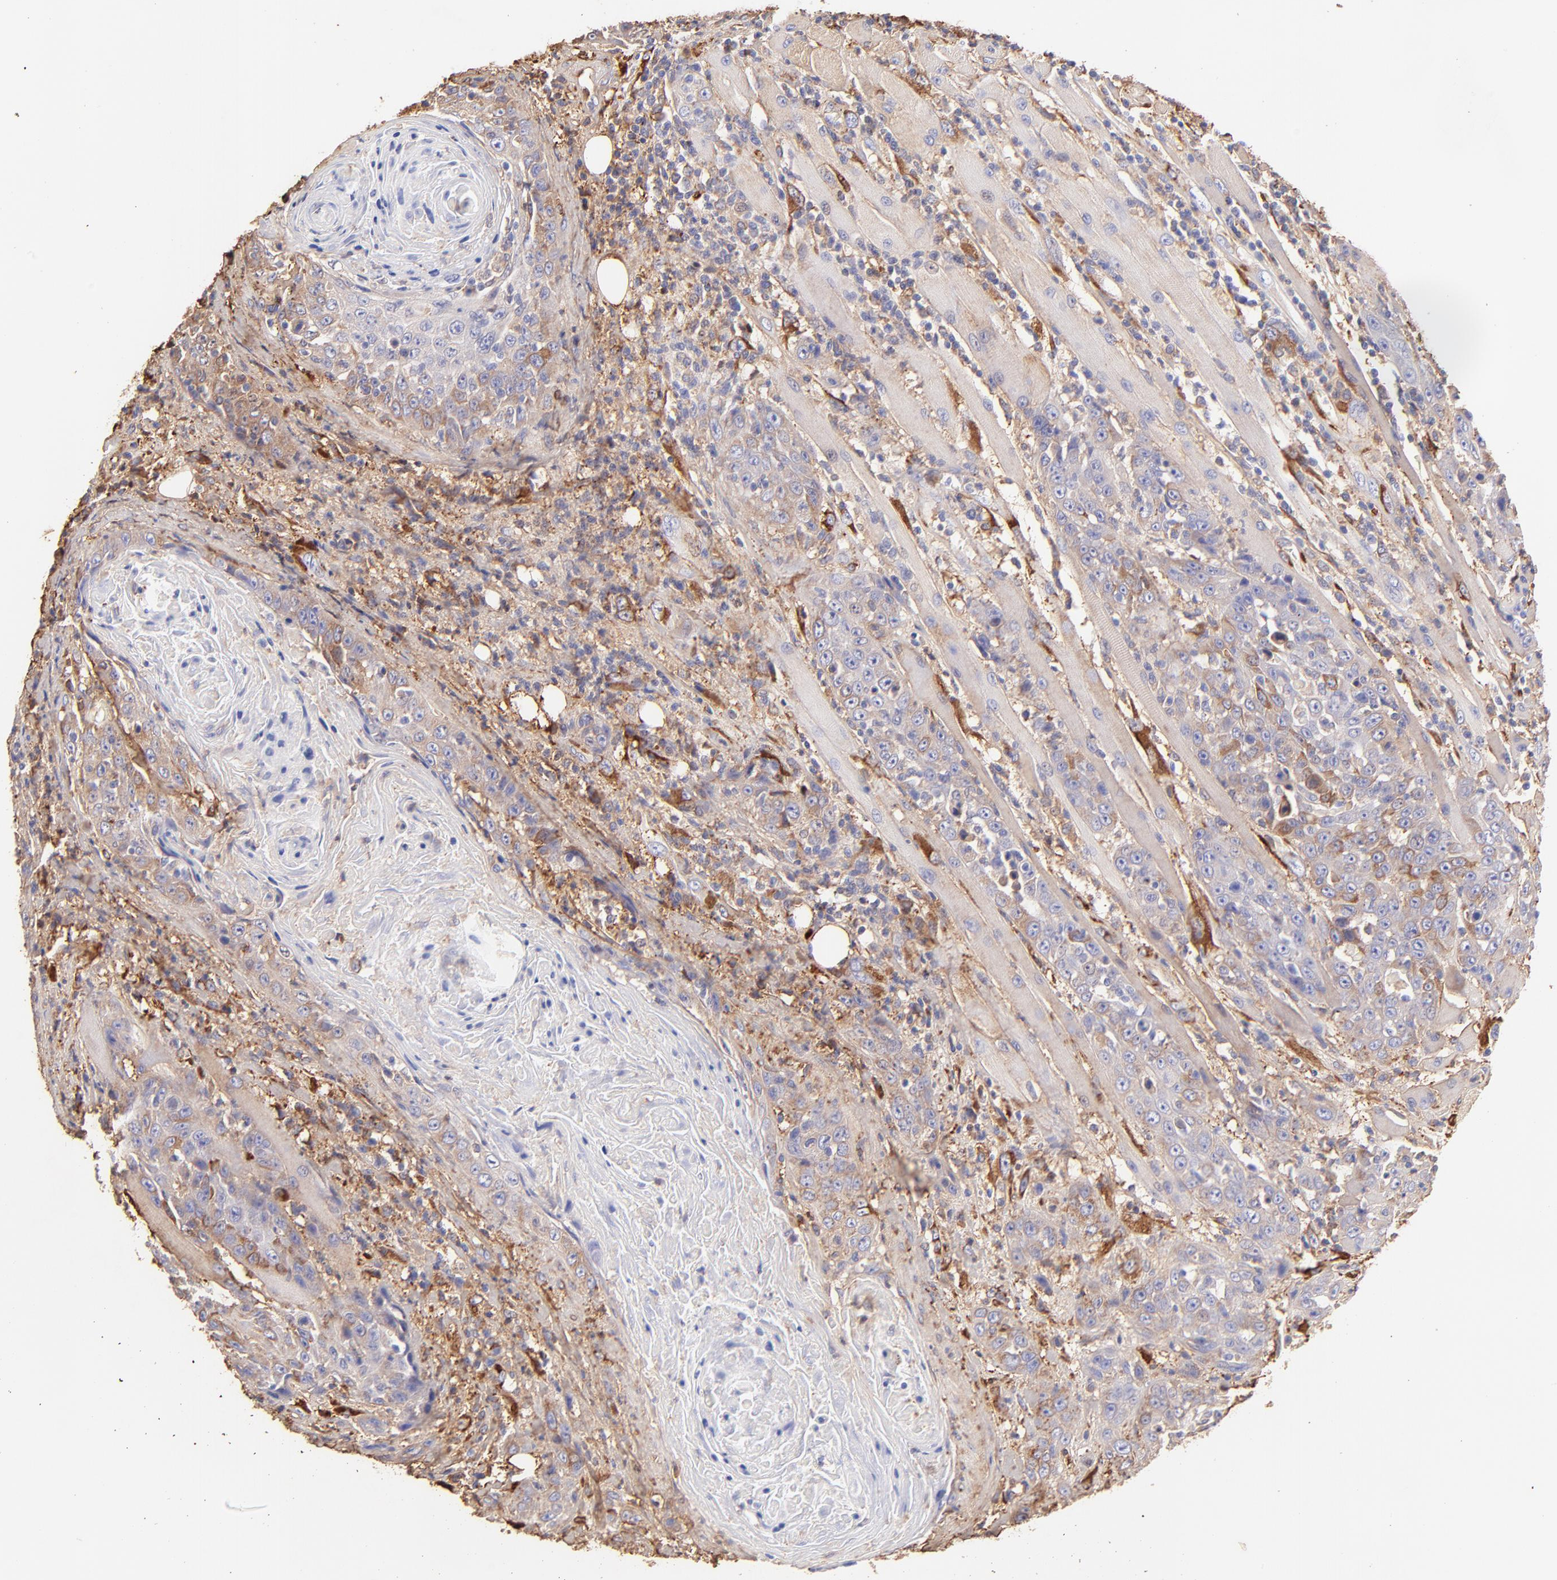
{"staining": {"intensity": "moderate", "quantity": ">75%", "location": "cytoplasmic/membranous"}, "tissue": "head and neck cancer", "cell_type": "Tumor cells", "image_type": "cancer", "snomed": [{"axis": "morphology", "description": "Squamous cell carcinoma, NOS"}, {"axis": "topography", "description": "Head-Neck"}], "caption": "DAB (3,3'-diaminobenzidine) immunohistochemical staining of human squamous cell carcinoma (head and neck) exhibits moderate cytoplasmic/membranous protein positivity in approximately >75% of tumor cells.", "gene": "BGN", "patient": {"sex": "female", "age": 84}}